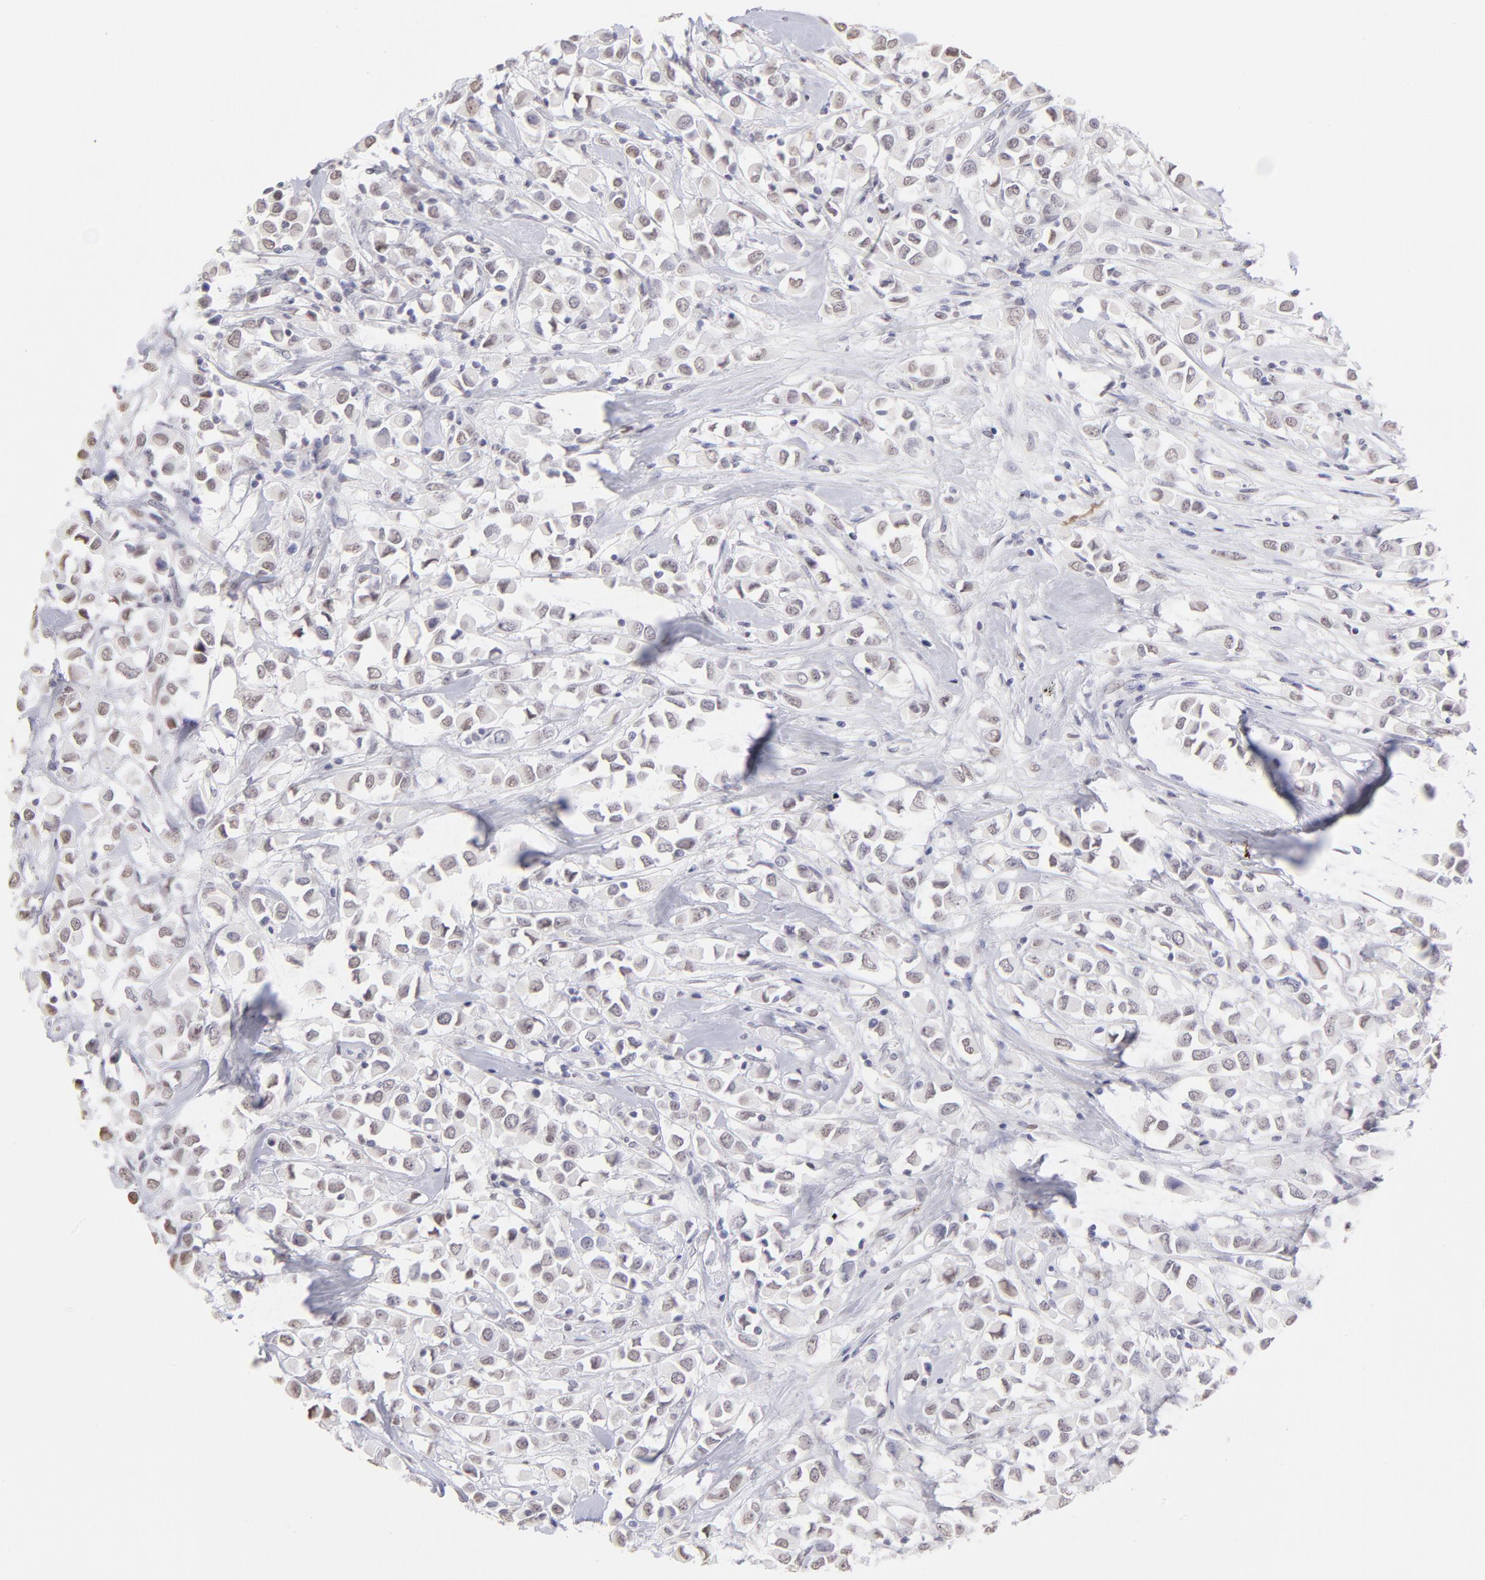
{"staining": {"intensity": "weak", "quantity": "<25%", "location": "nuclear"}, "tissue": "breast cancer", "cell_type": "Tumor cells", "image_type": "cancer", "snomed": [{"axis": "morphology", "description": "Duct carcinoma"}, {"axis": "topography", "description": "Breast"}], "caption": "Breast cancer (invasive ductal carcinoma) stained for a protein using IHC shows no staining tumor cells.", "gene": "LTB4R", "patient": {"sex": "female", "age": 61}}